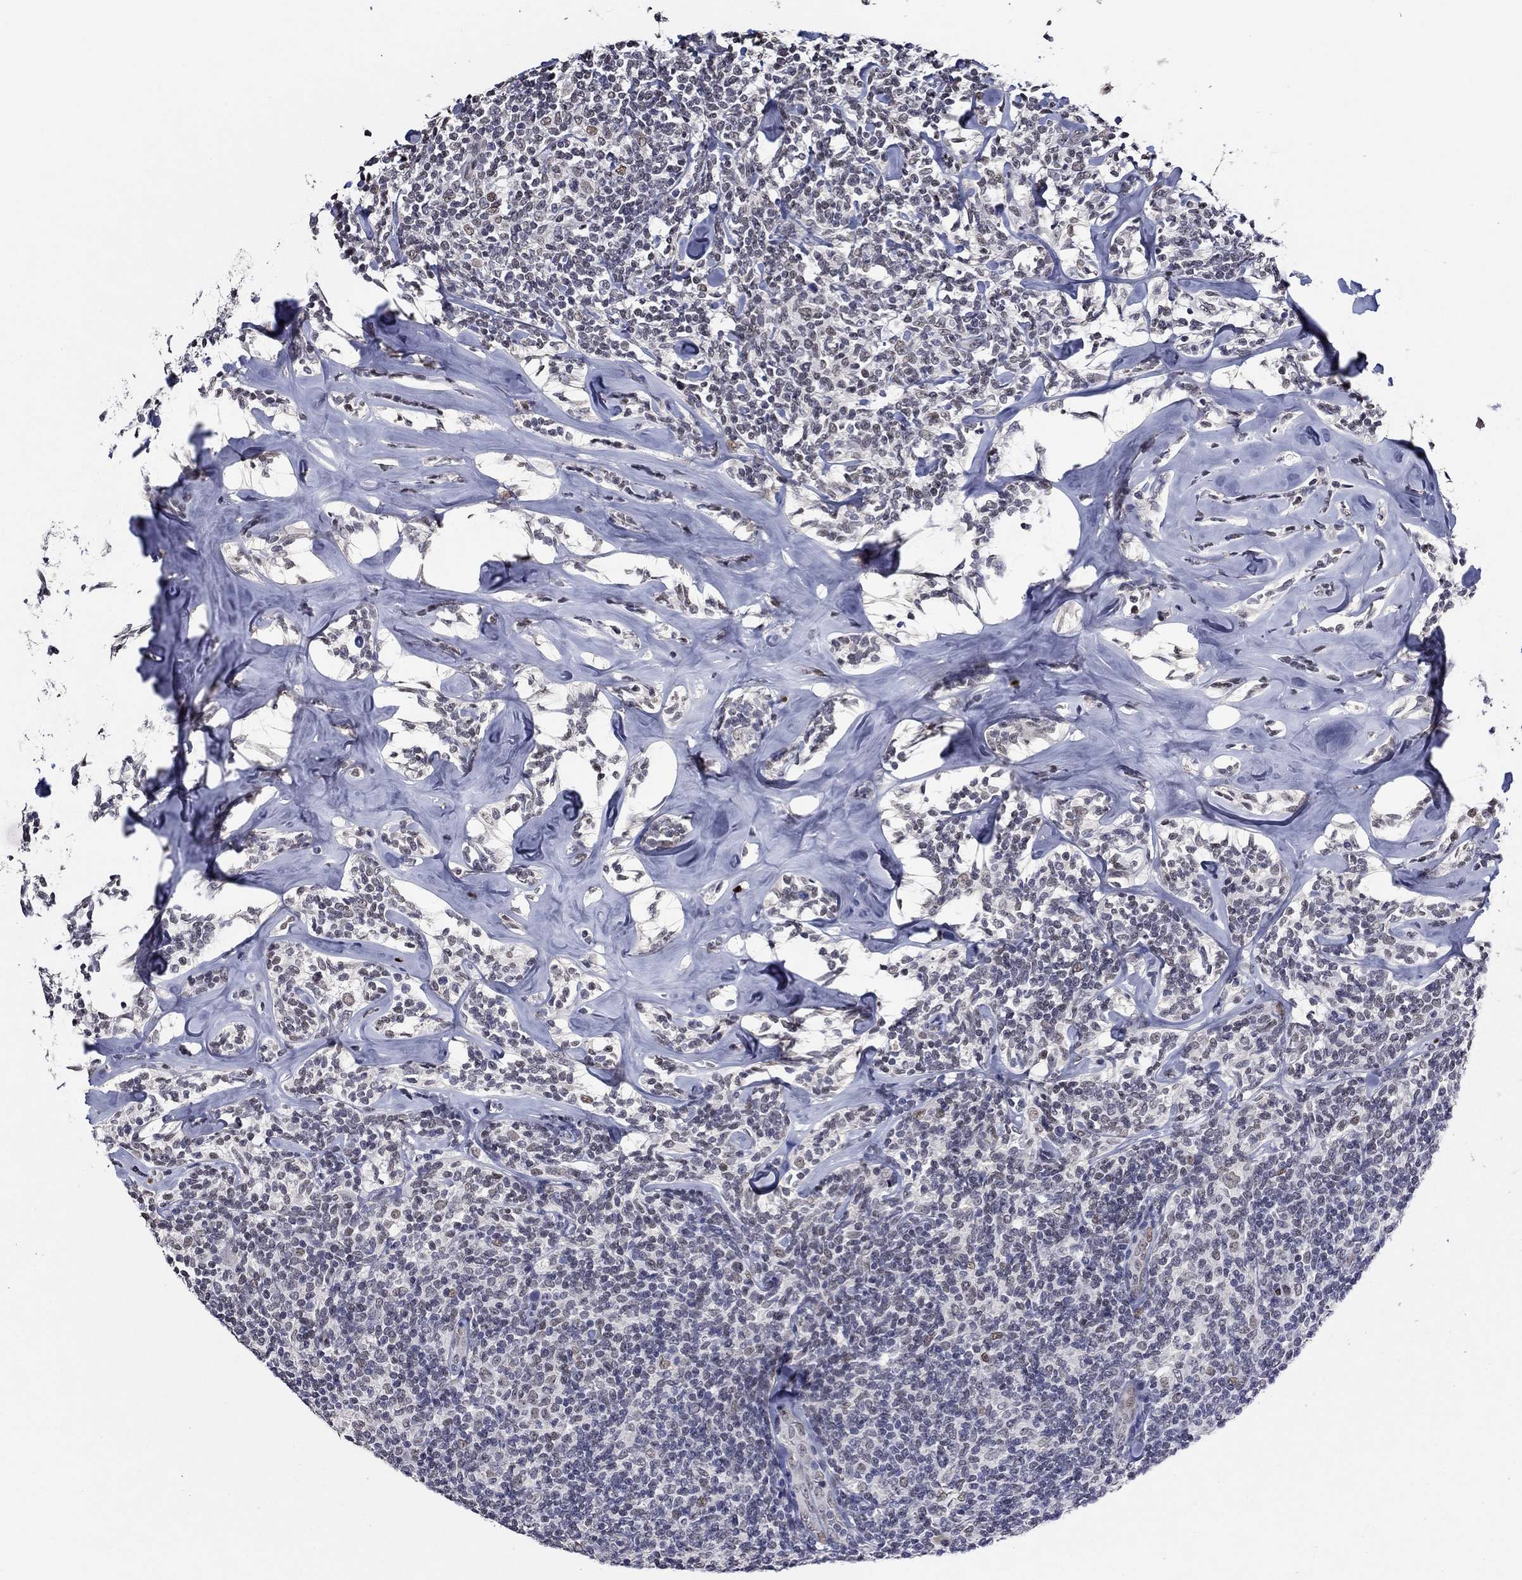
{"staining": {"intensity": "moderate", "quantity": "<25%", "location": "nuclear"}, "tissue": "lymphoma", "cell_type": "Tumor cells", "image_type": "cancer", "snomed": [{"axis": "morphology", "description": "Malignant lymphoma, non-Hodgkin's type, Low grade"}, {"axis": "topography", "description": "Lymph node"}], "caption": "Protein expression analysis of human low-grade malignant lymphoma, non-Hodgkin's type reveals moderate nuclear expression in approximately <25% of tumor cells.", "gene": "GATA2", "patient": {"sex": "female", "age": 56}}